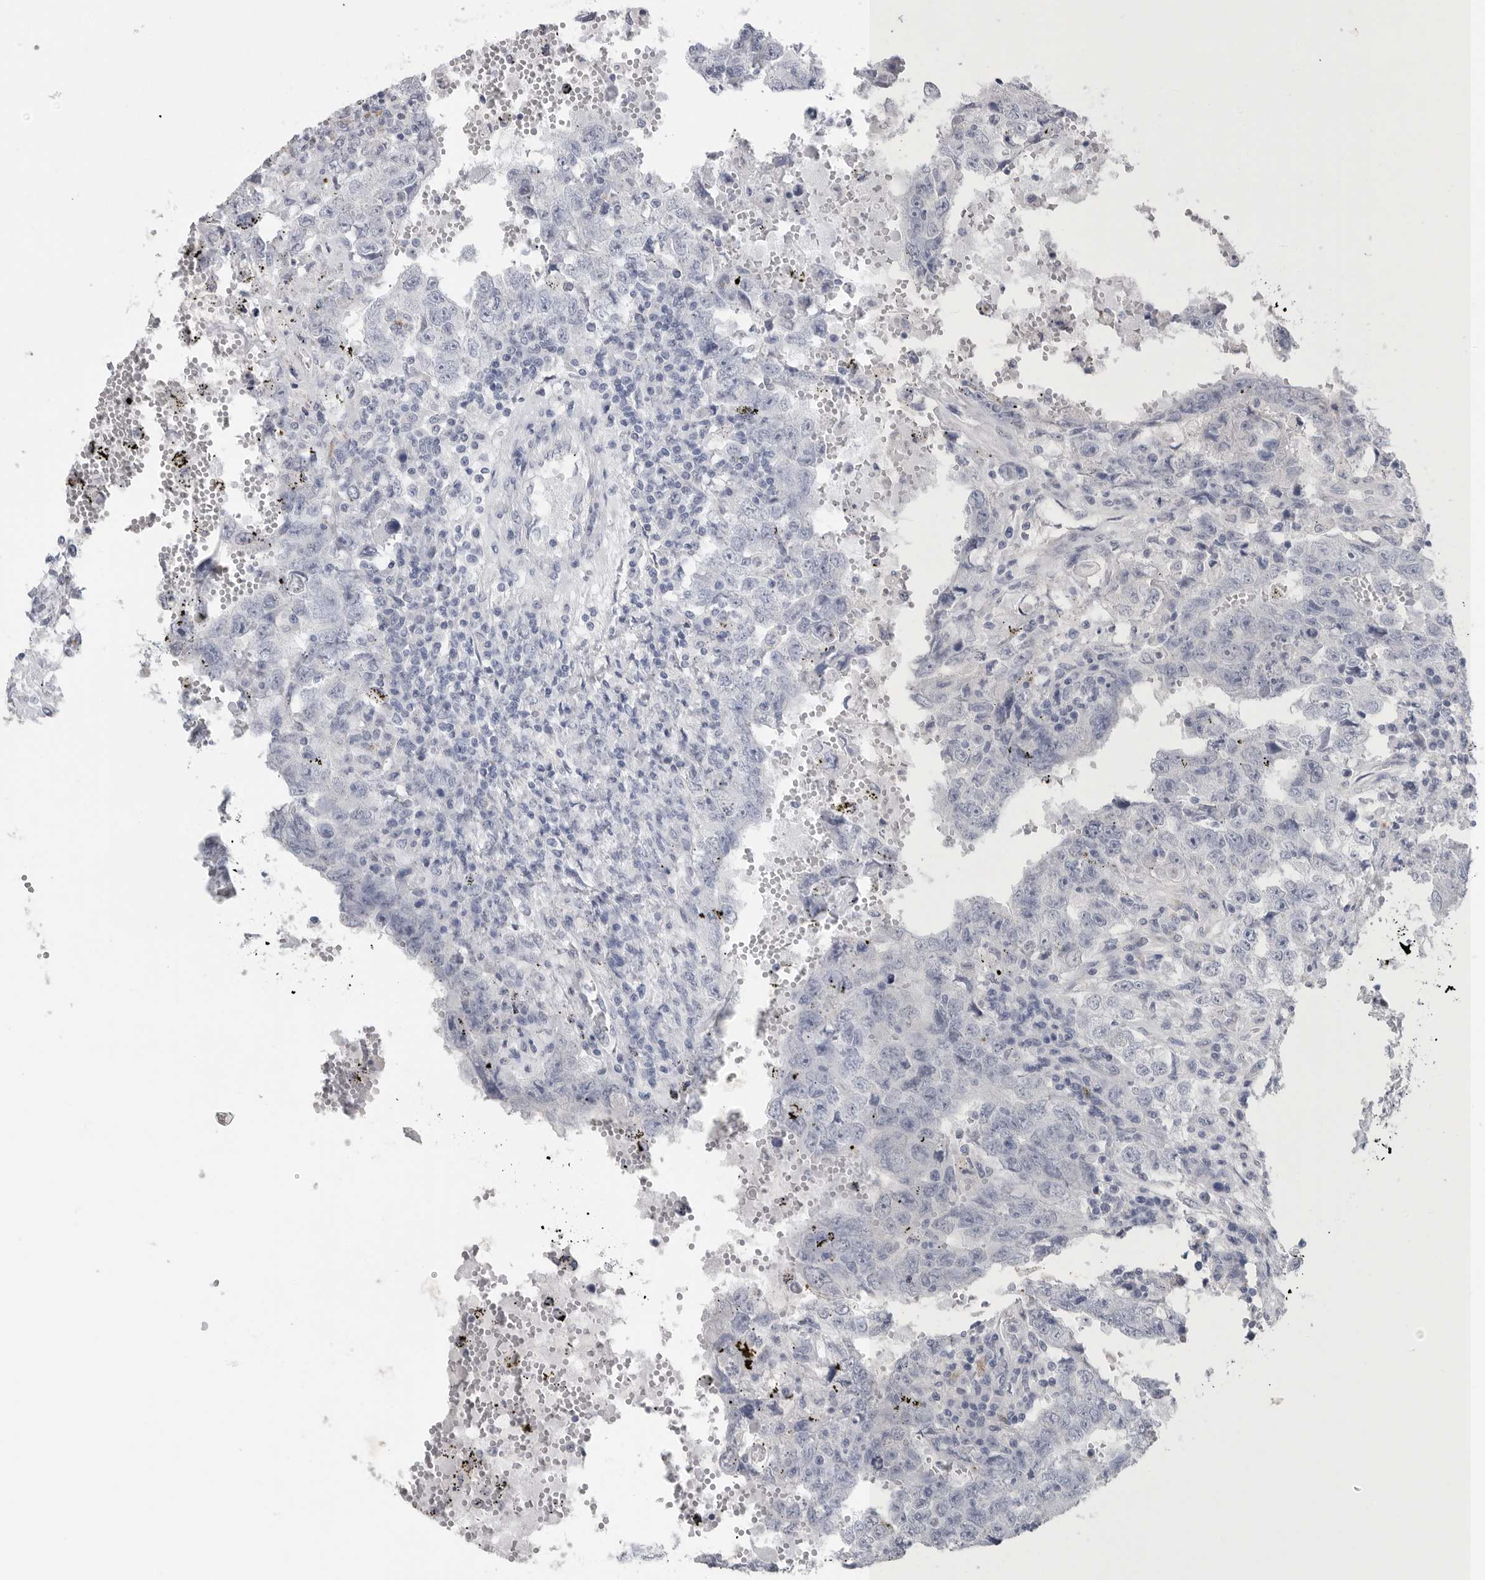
{"staining": {"intensity": "negative", "quantity": "none", "location": "none"}, "tissue": "testis cancer", "cell_type": "Tumor cells", "image_type": "cancer", "snomed": [{"axis": "morphology", "description": "Carcinoma, Embryonal, NOS"}, {"axis": "topography", "description": "Testis"}], "caption": "This is an immunohistochemistry (IHC) photomicrograph of embryonal carcinoma (testis). There is no positivity in tumor cells.", "gene": "TIMP1", "patient": {"sex": "male", "age": 26}}